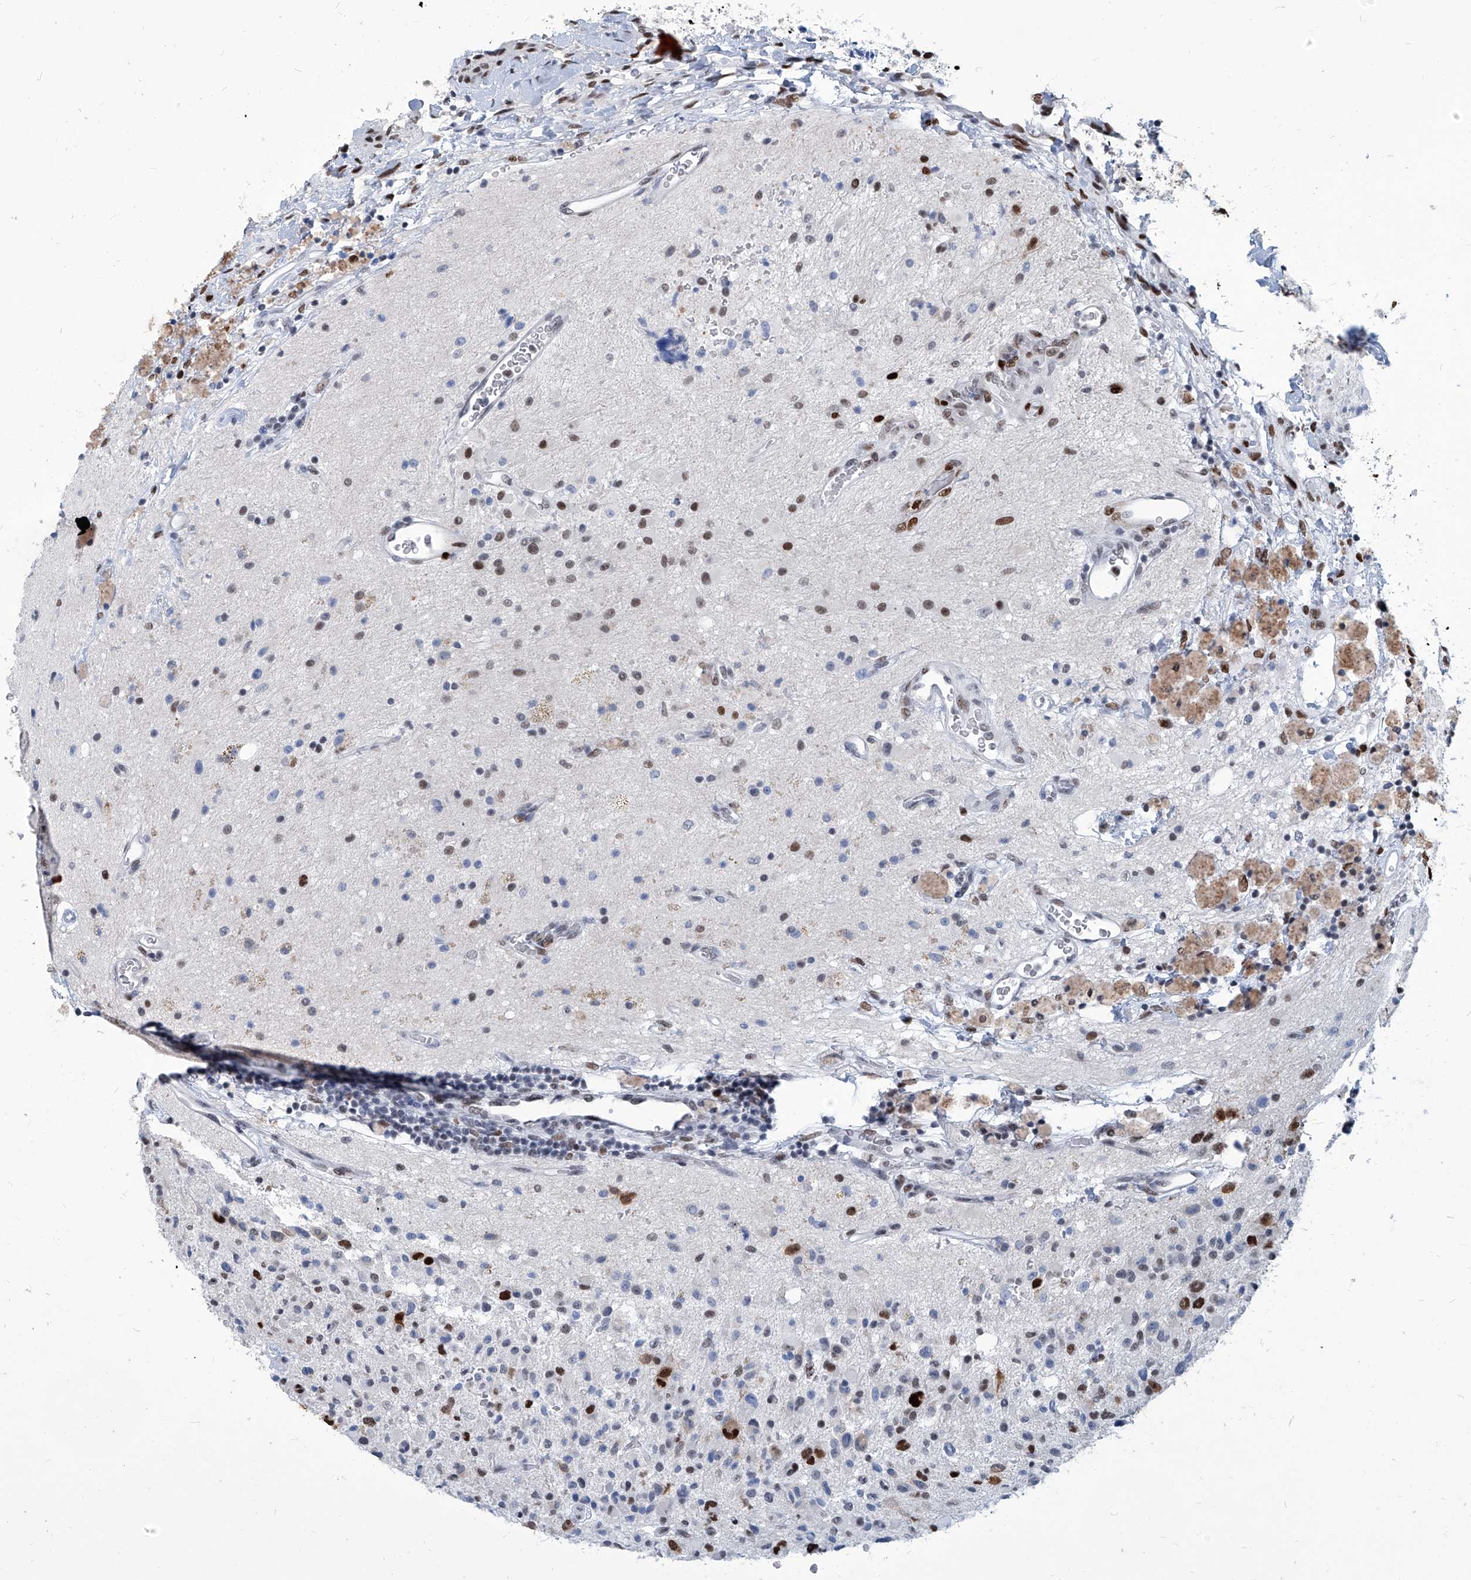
{"staining": {"intensity": "strong", "quantity": "<25%", "location": "cytoplasmic/membranous,nuclear"}, "tissue": "glioma", "cell_type": "Tumor cells", "image_type": "cancer", "snomed": [{"axis": "morphology", "description": "Glioma, malignant, High grade"}, {"axis": "topography", "description": "Brain"}], "caption": "Malignant high-grade glioma tissue reveals strong cytoplasmic/membranous and nuclear expression in approximately <25% of tumor cells The protein of interest is shown in brown color, while the nuclei are stained blue.", "gene": "PCNA", "patient": {"sex": "male", "age": 34}}